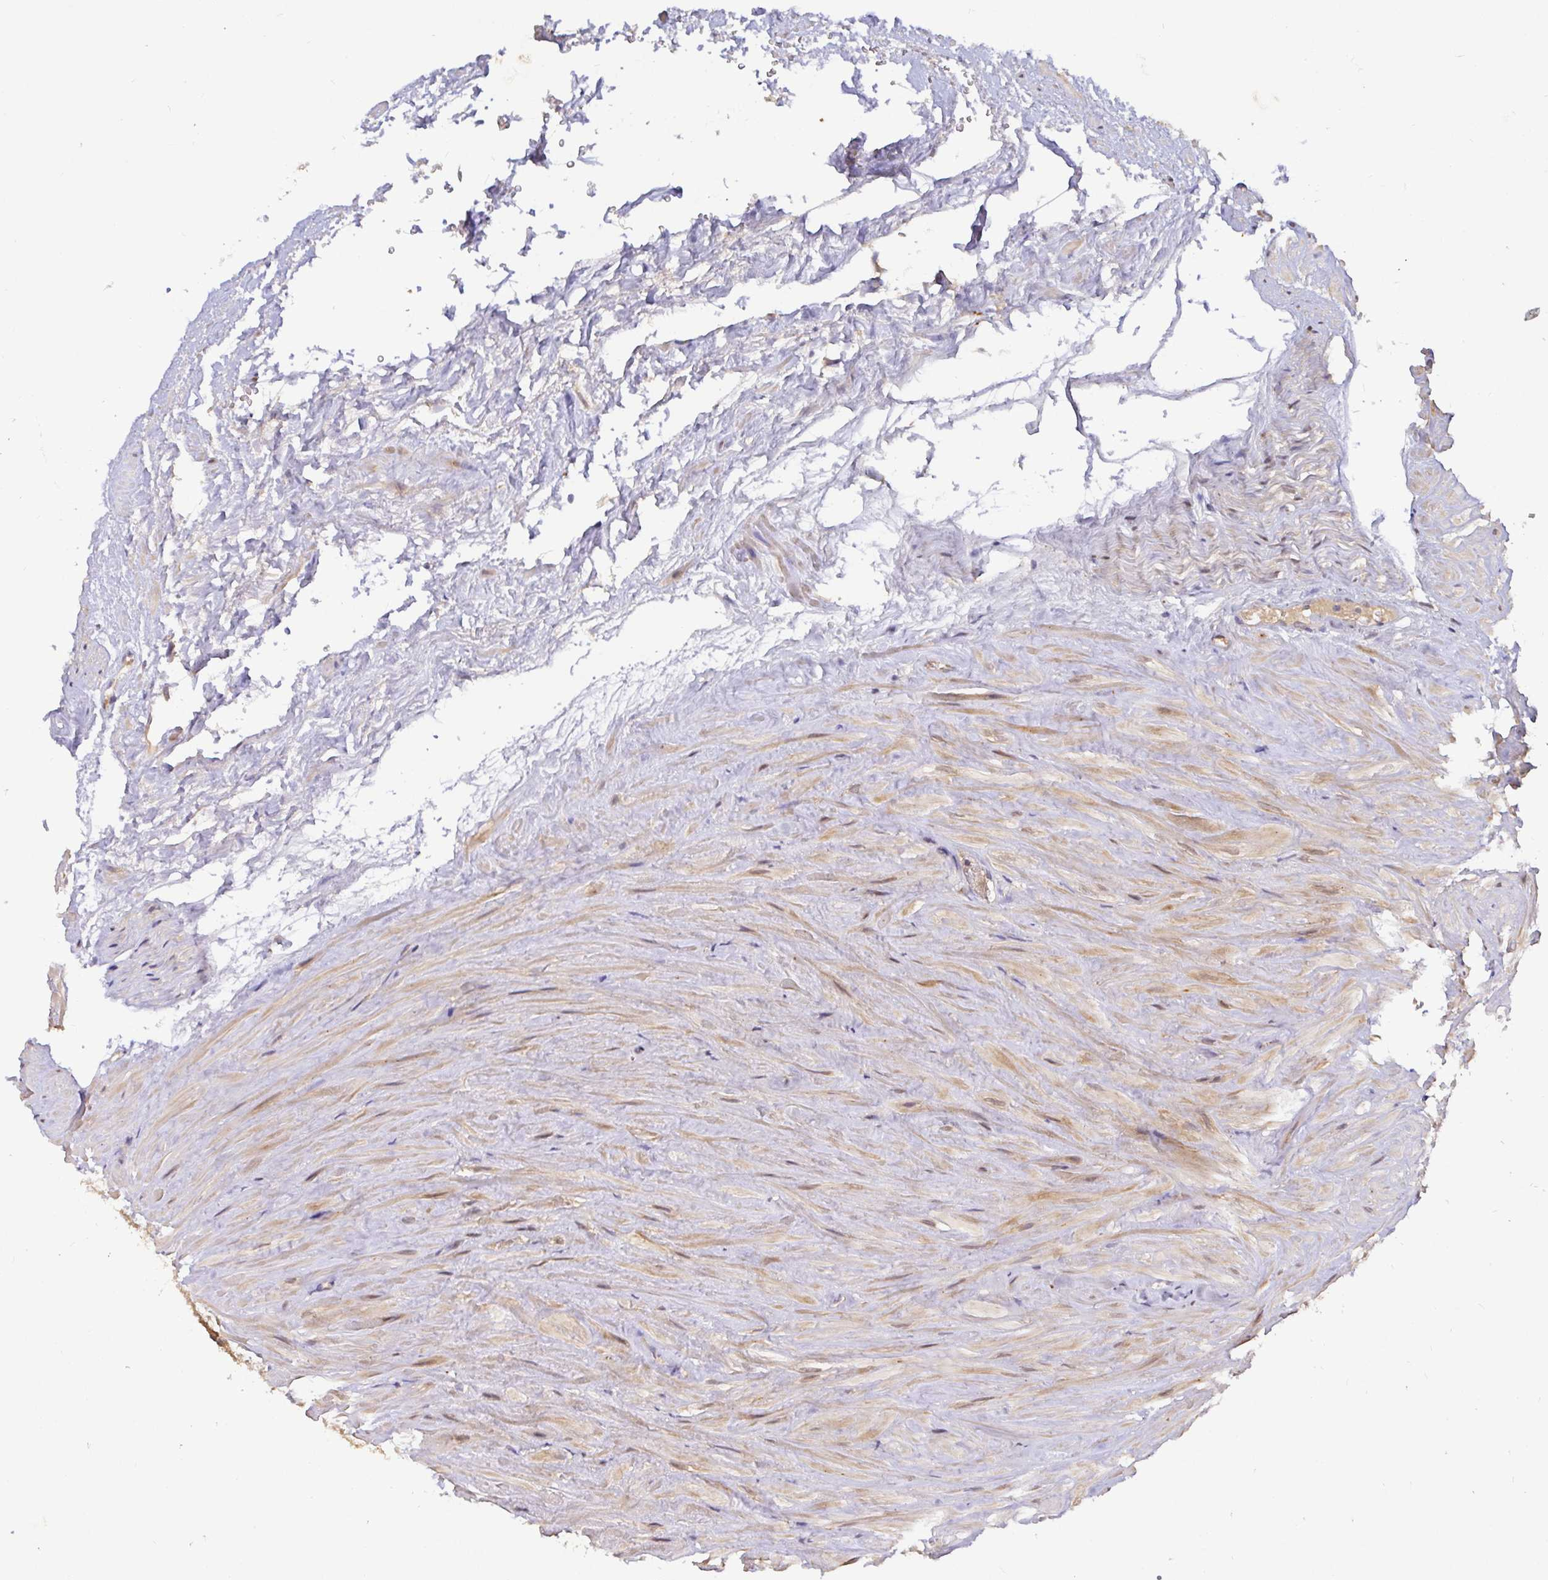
{"staining": {"intensity": "moderate", "quantity": "25%-75%", "location": "cytoplasmic/membranous,nuclear"}, "tissue": "seminal vesicle", "cell_type": "Glandular cells", "image_type": "normal", "snomed": [{"axis": "morphology", "description": "Normal tissue, NOS"}, {"axis": "topography", "description": "Seminal veicle"}], "caption": "Glandular cells show medium levels of moderate cytoplasmic/membranous,nuclear expression in approximately 25%-75% of cells in benign seminal vesicle.", "gene": "LMO4", "patient": {"sex": "male", "age": 68}}